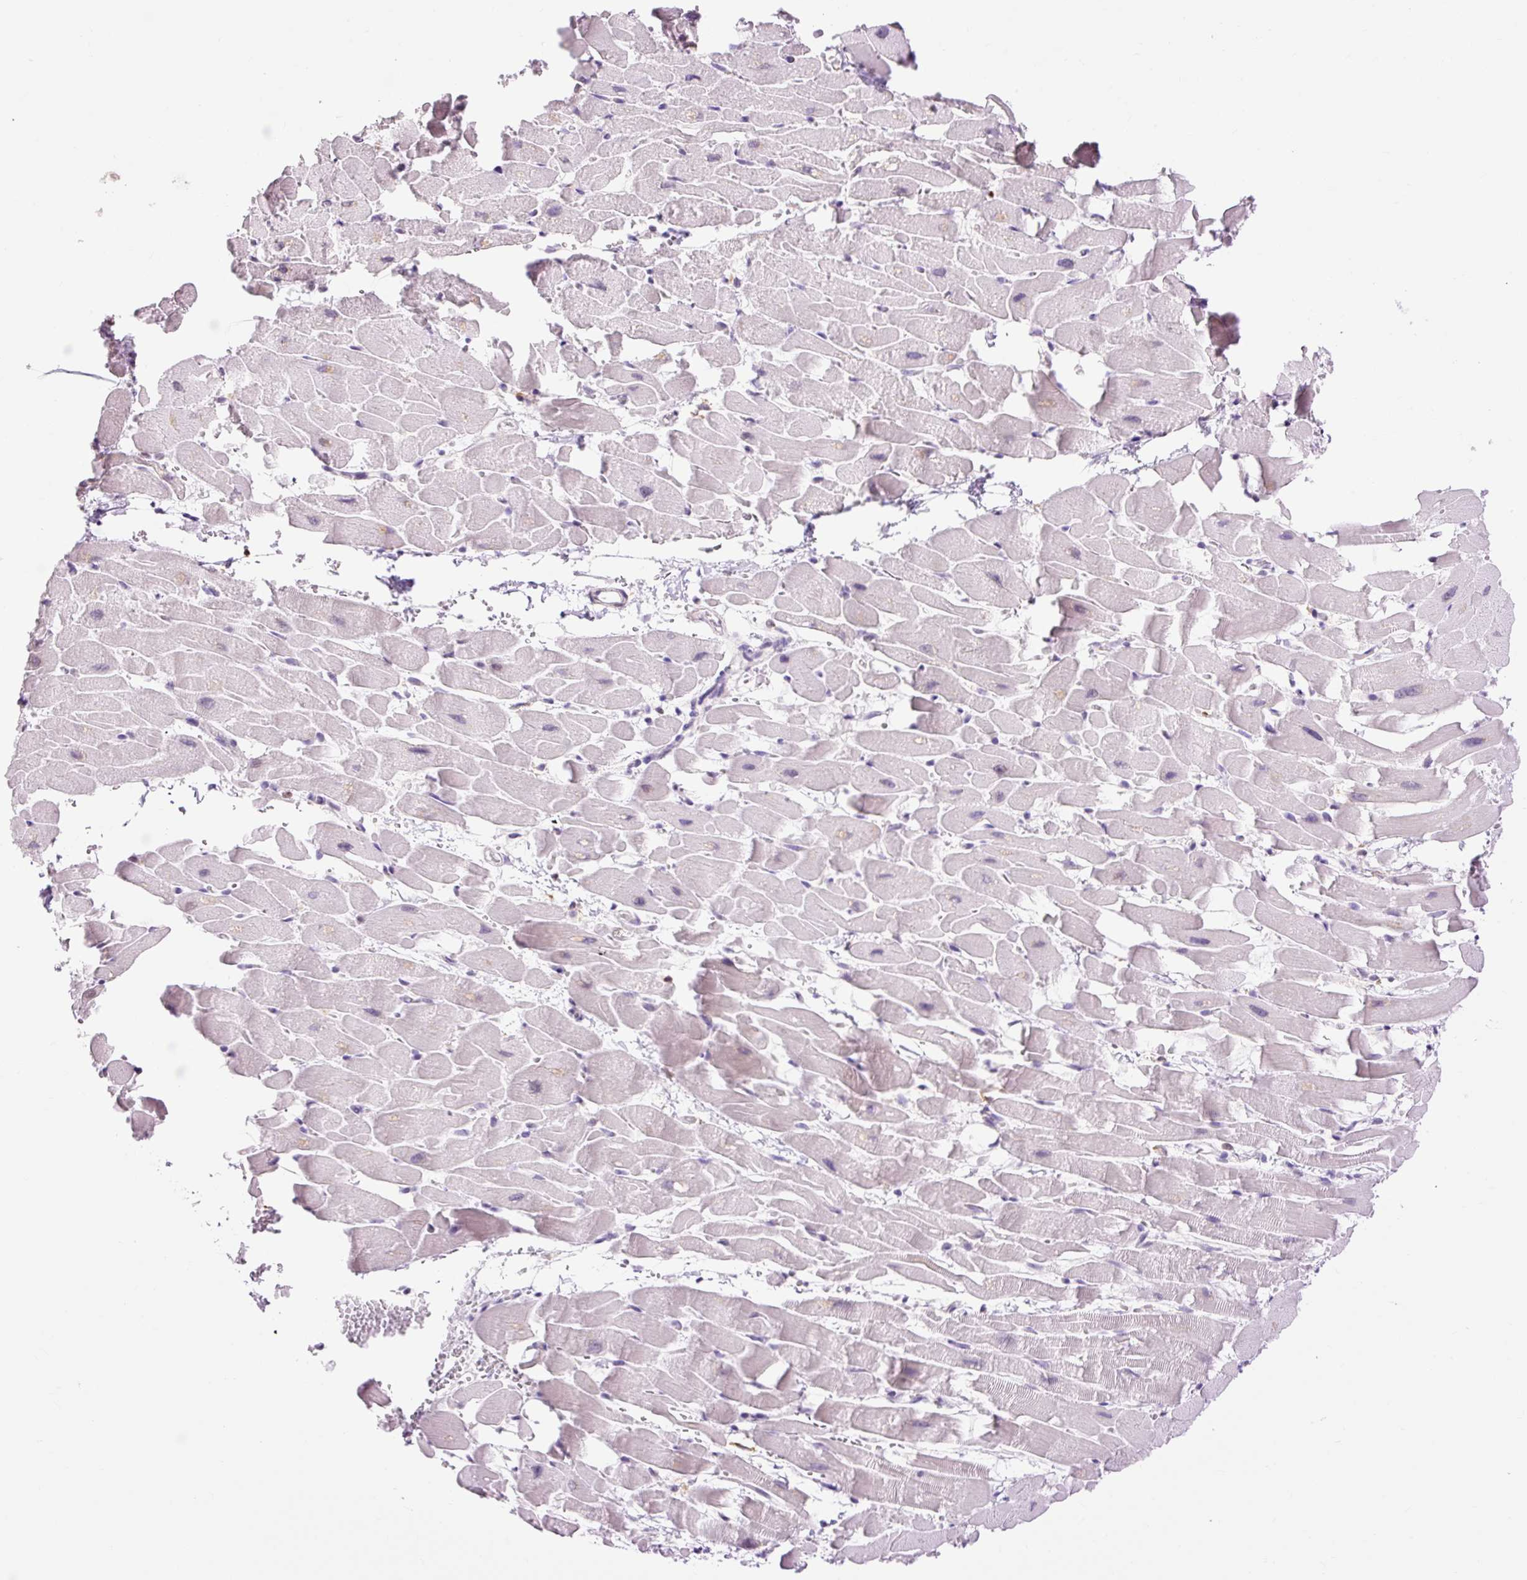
{"staining": {"intensity": "weak", "quantity": "<25%", "location": "nuclear"}, "tissue": "heart muscle", "cell_type": "Cardiomyocytes", "image_type": "normal", "snomed": [{"axis": "morphology", "description": "Normal tissue, NOS"}, {"axis": "topography", "description": "Heart"}], "caption": "Immunohistochemistry histopathology image of benign heart muscle: heart muscle stained with DAB shows no significant protein positivity in cardiomyocytes. (Brightfield microscopy of DAB (3,3'-diaminobenzidine) immunohistochemistry (IHC) at high magnification).", "gene": "LY86", "patient": {"sex": "male", "age": 37}}